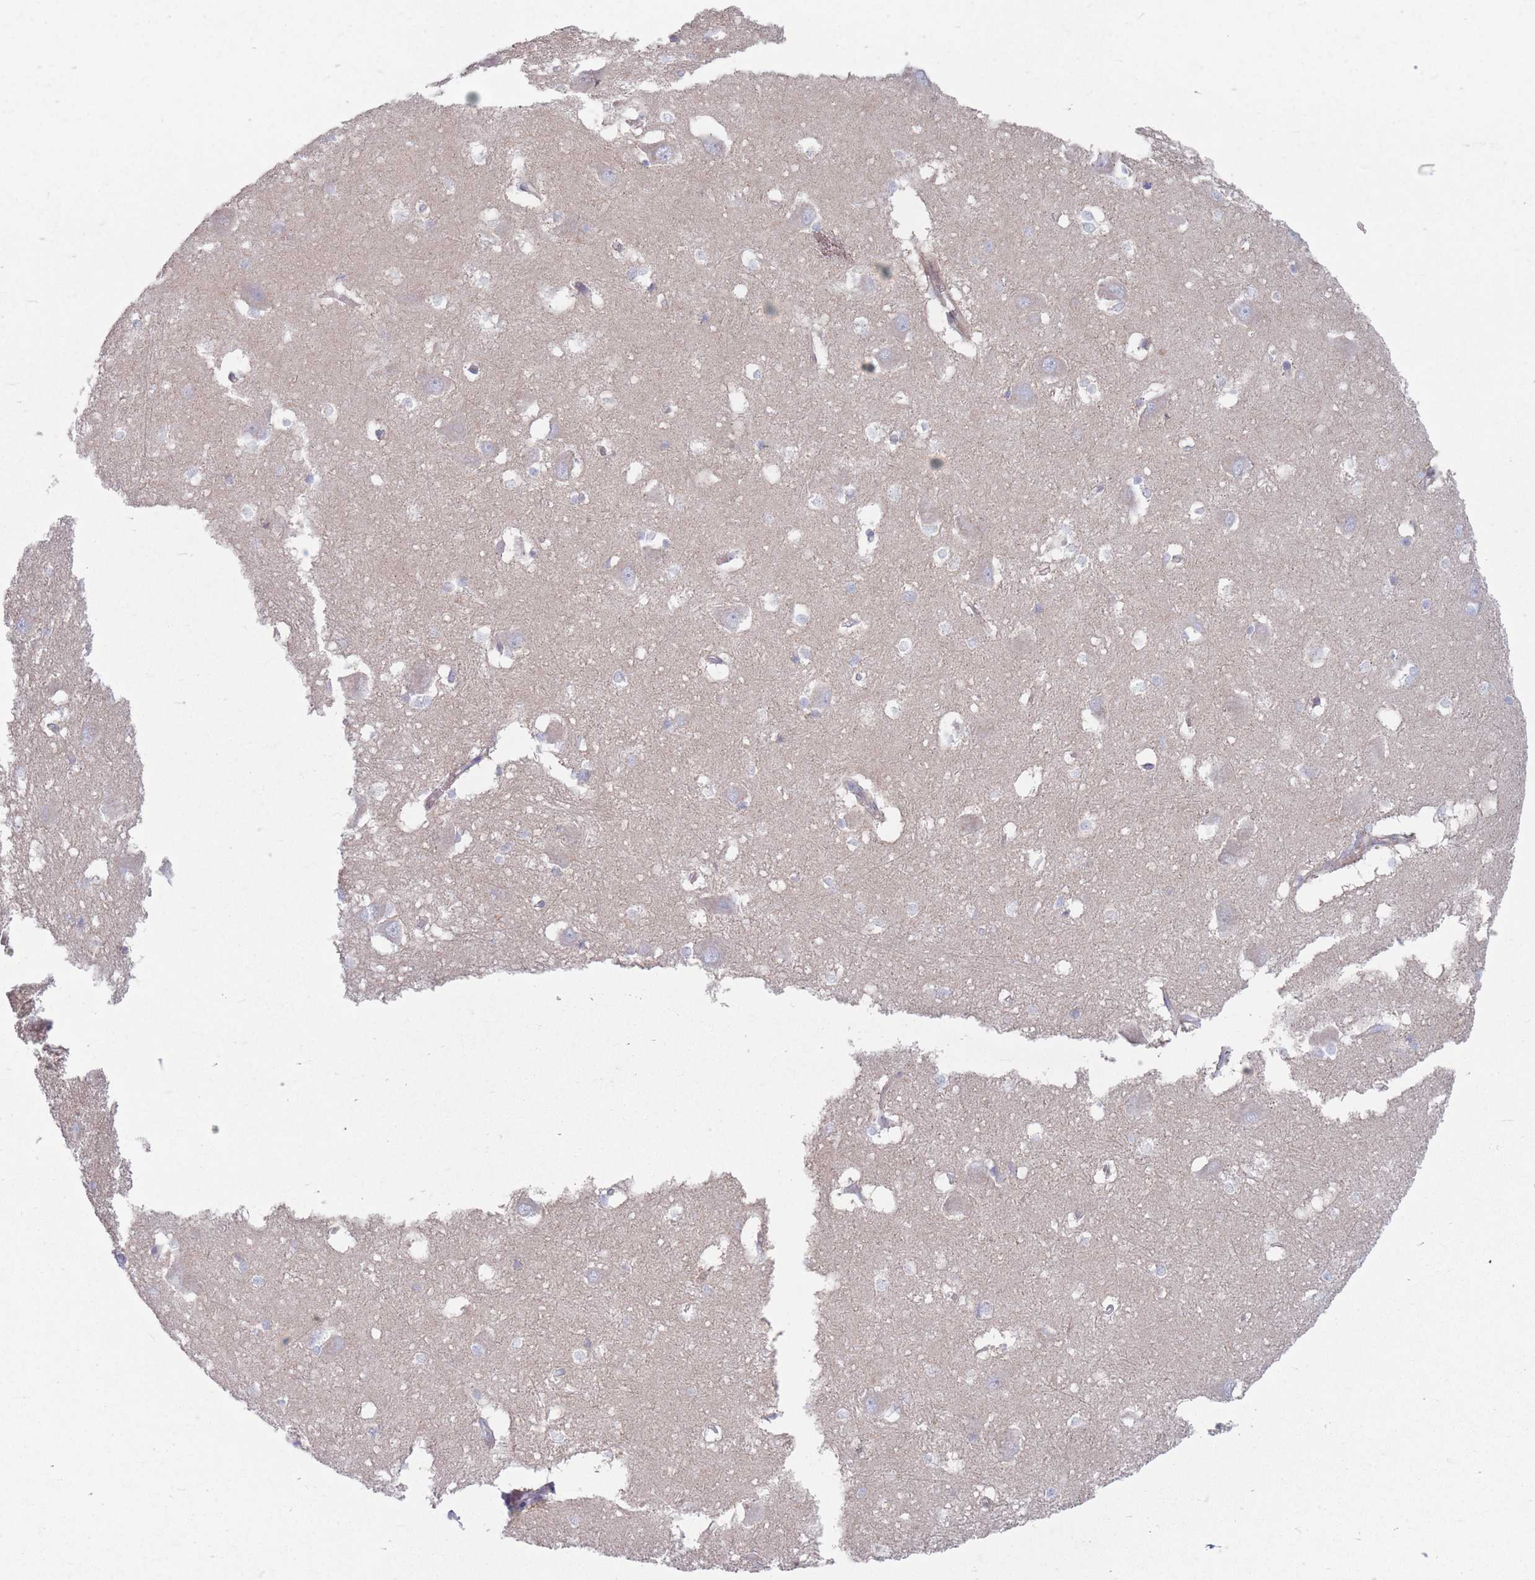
{"staining": {"intensity": "negative", "quantity": "none", "location": "none"}, "tissue": "caudate", "cell_type": "Glial cells", "image_type": "normal", "snomed": [{"axis": "morphology", "description": "Normal tissue, NOS"}, {"axis": "topography", "description": "Lateral ventricle wall"}], "caption": "An immunohistochemistry histopathology image of normal caudate is shown. There is no staining in glial cells of caudate.", "gene": "PLPP1", "patient": {"sex": "male", "age": 37}}